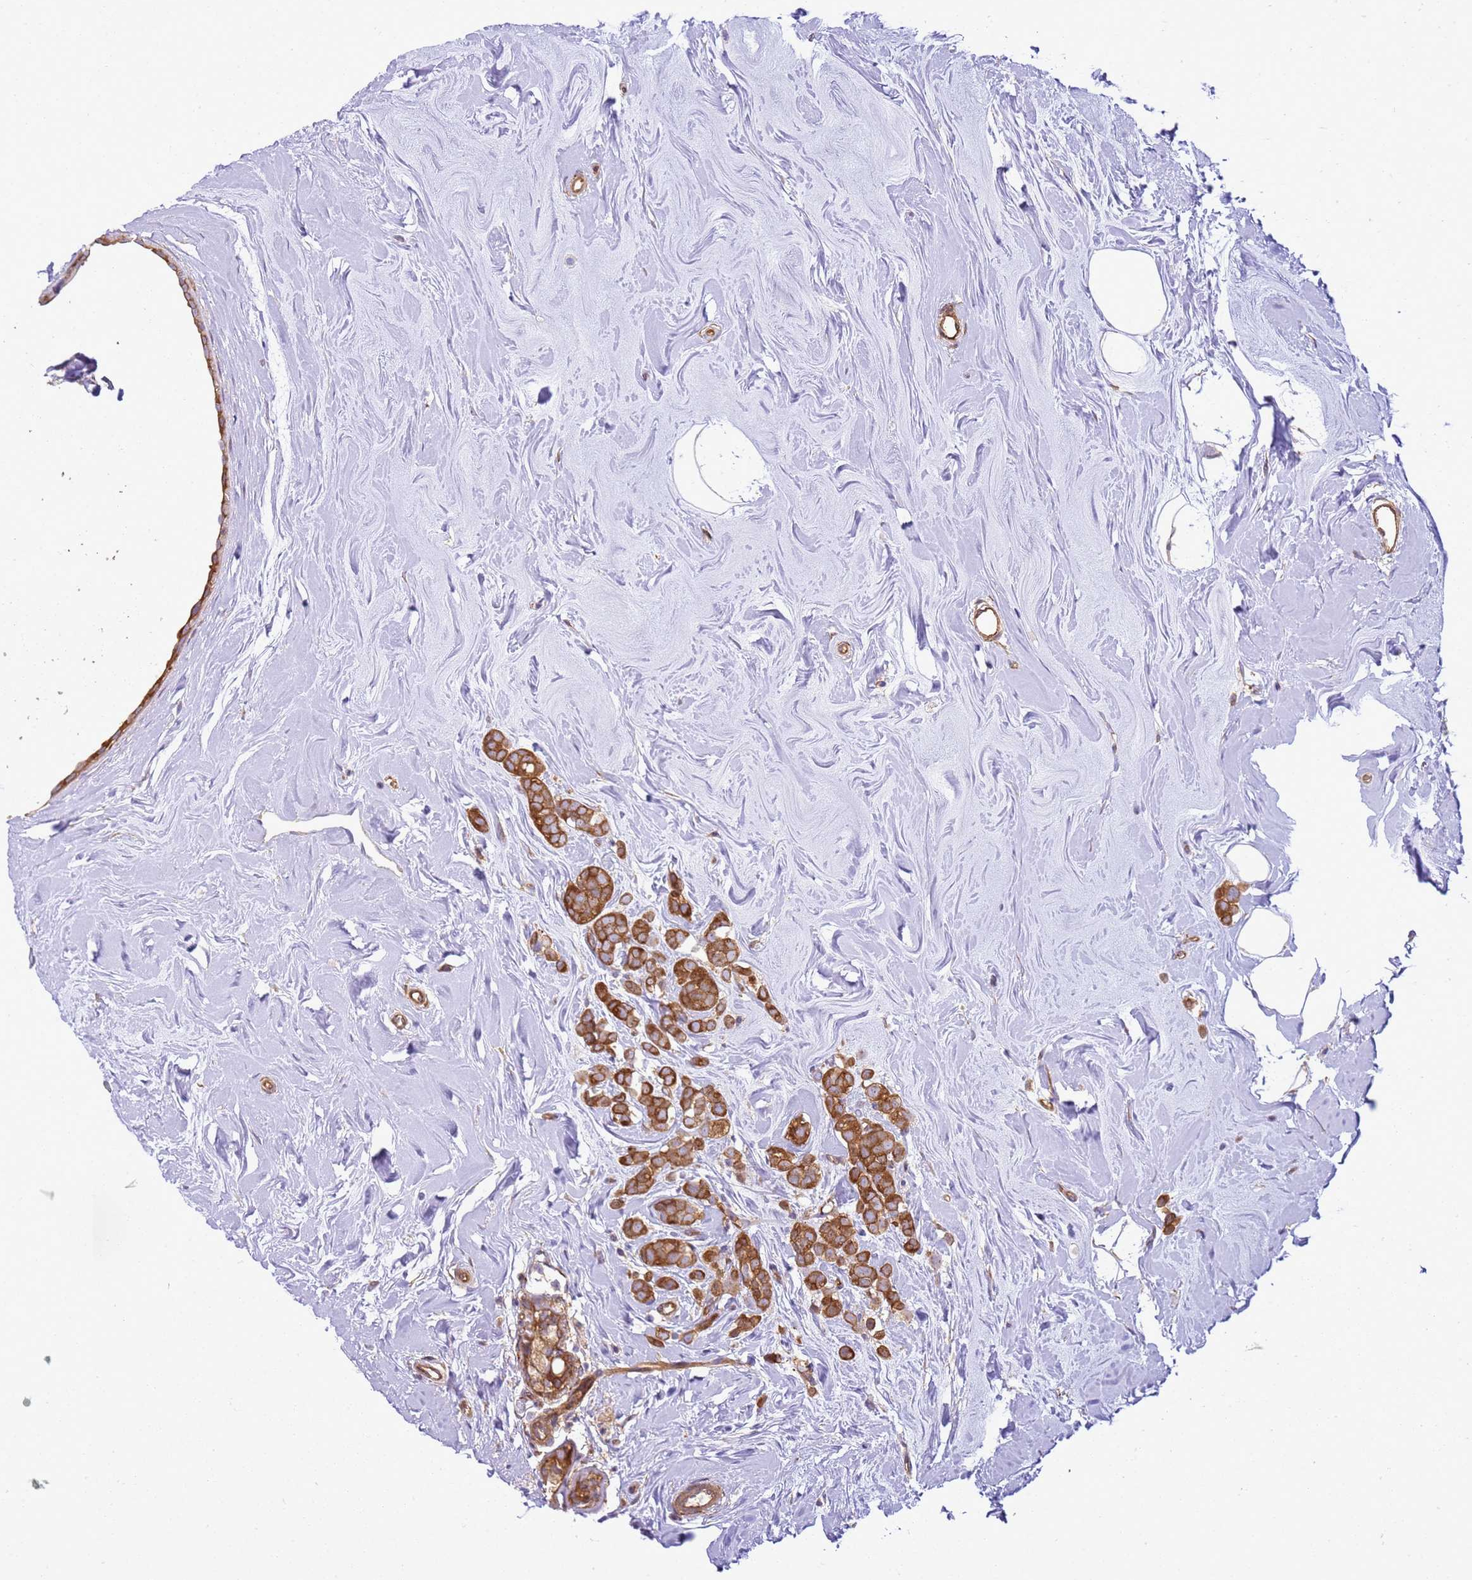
{"staining": {"intensity": "strong", "quantity": ">75%", "location": "cytoplasmic/membranous"}, "tissue": "breast cancer", "cell_type": "Tumor cells", "image_type": "cancer", "snomed": [{"axis": "morphology", "description": "Lobular carcinoma"}, {"axis": "topography", "description": "Breast"}], "caption": "Lobular carcinoma (breast) stained for a protein (brown) exhibits strong cytoplasmic/membranous positive positivity in about >75% of tumor cells.", "gene": "SNX21", "patient": {"sex": "female", "age": 47}}